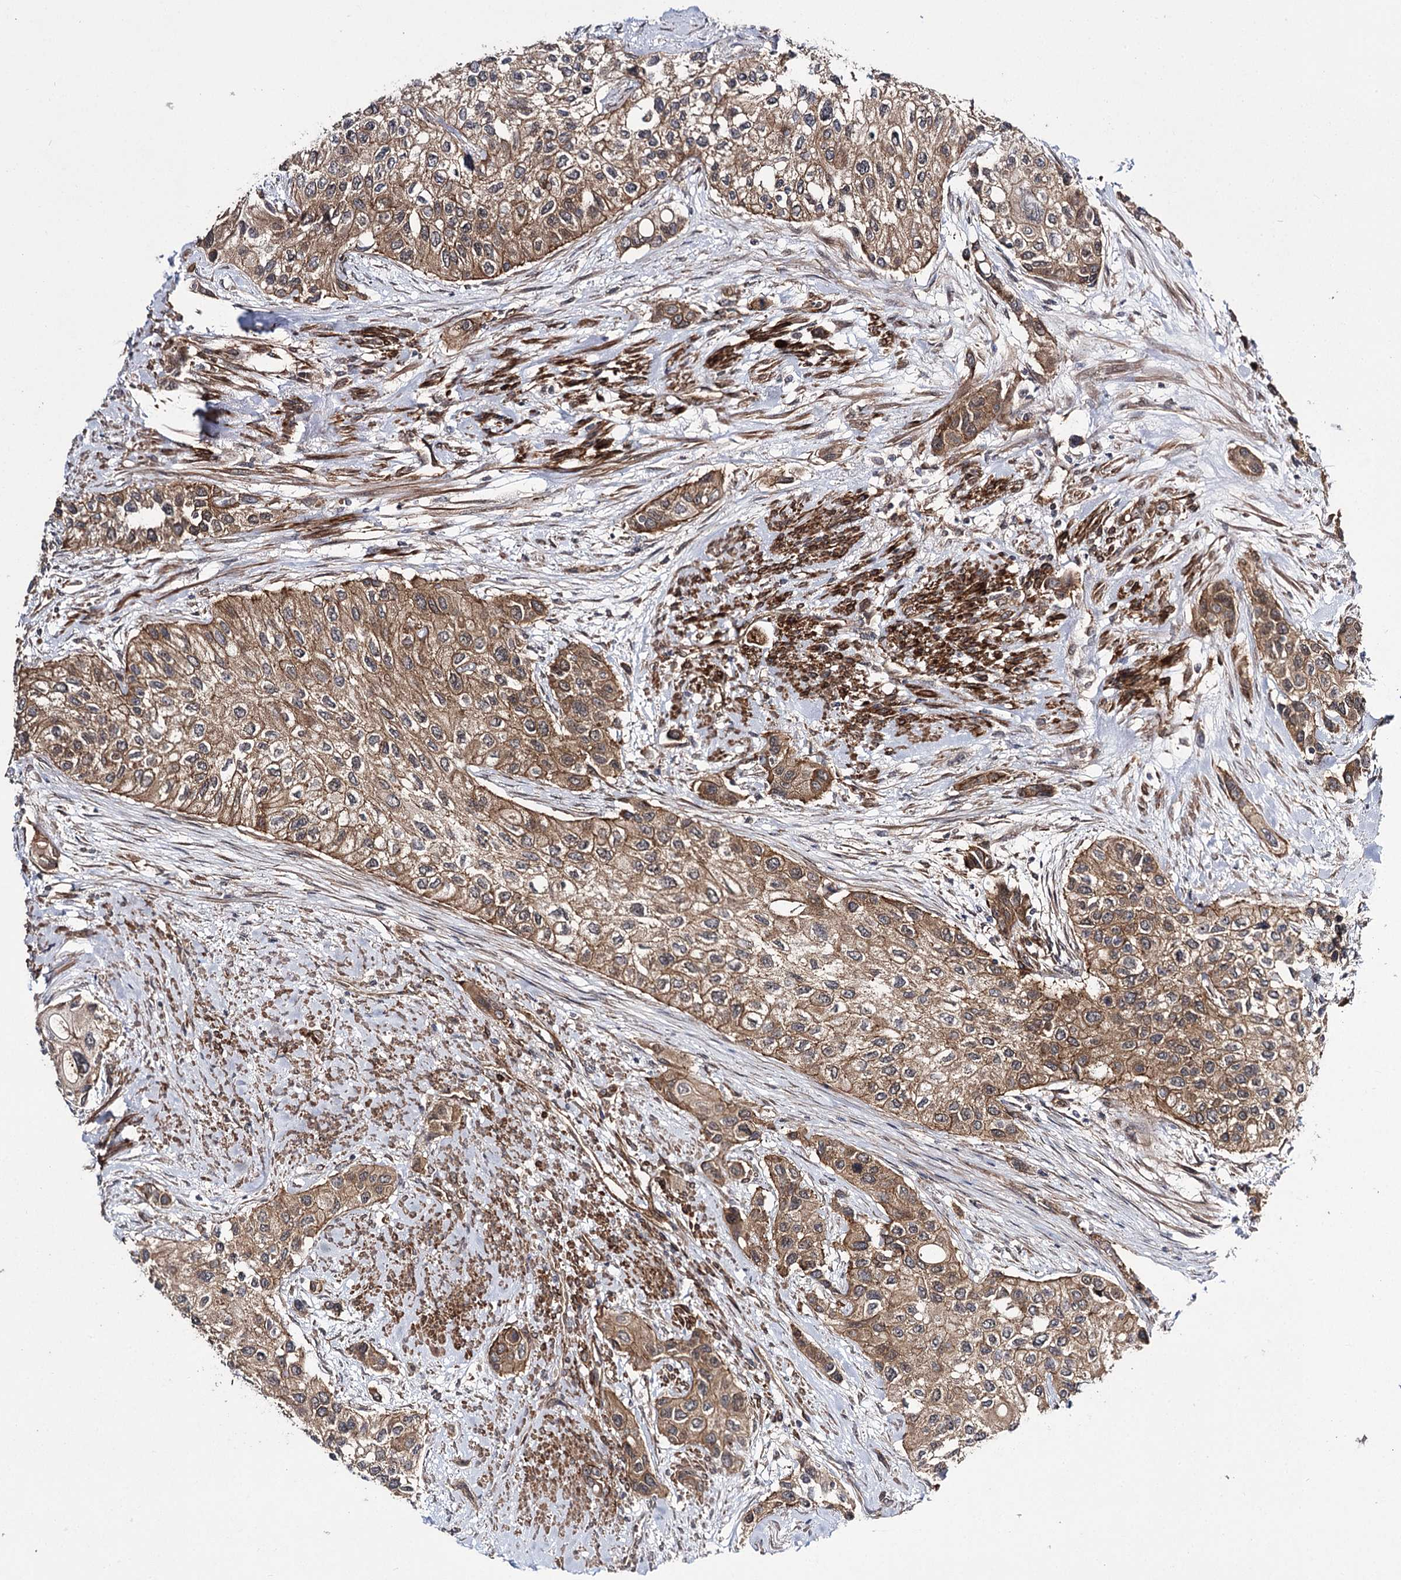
{"staining": {"intensity": "moderate", "quantity": ">75%", "location": "cytoplasmic/membranous"}, "tissue": "urothelial cancer", "cell_type": "Tumor cells", "image_type": "cancer", "snomed": [{"axis": "morphology", "description": "Normal tissue, NOS"}, {"axis": "morphology", "description": "Urothelial carcinoma, High grade"}, {"axis": "topography", "description": "Vascular tissue"}, {"axis": "topography", "description": "Urinary bladder"}], "caption": "Human urothelial cancer stained for a protein (brown) demonstrates moderate cytoplasmic/membranous positive positivity in about >75% of tumor cells.", "gene": "MYO1C", "patient": {"sex": "female", "age": 56}}